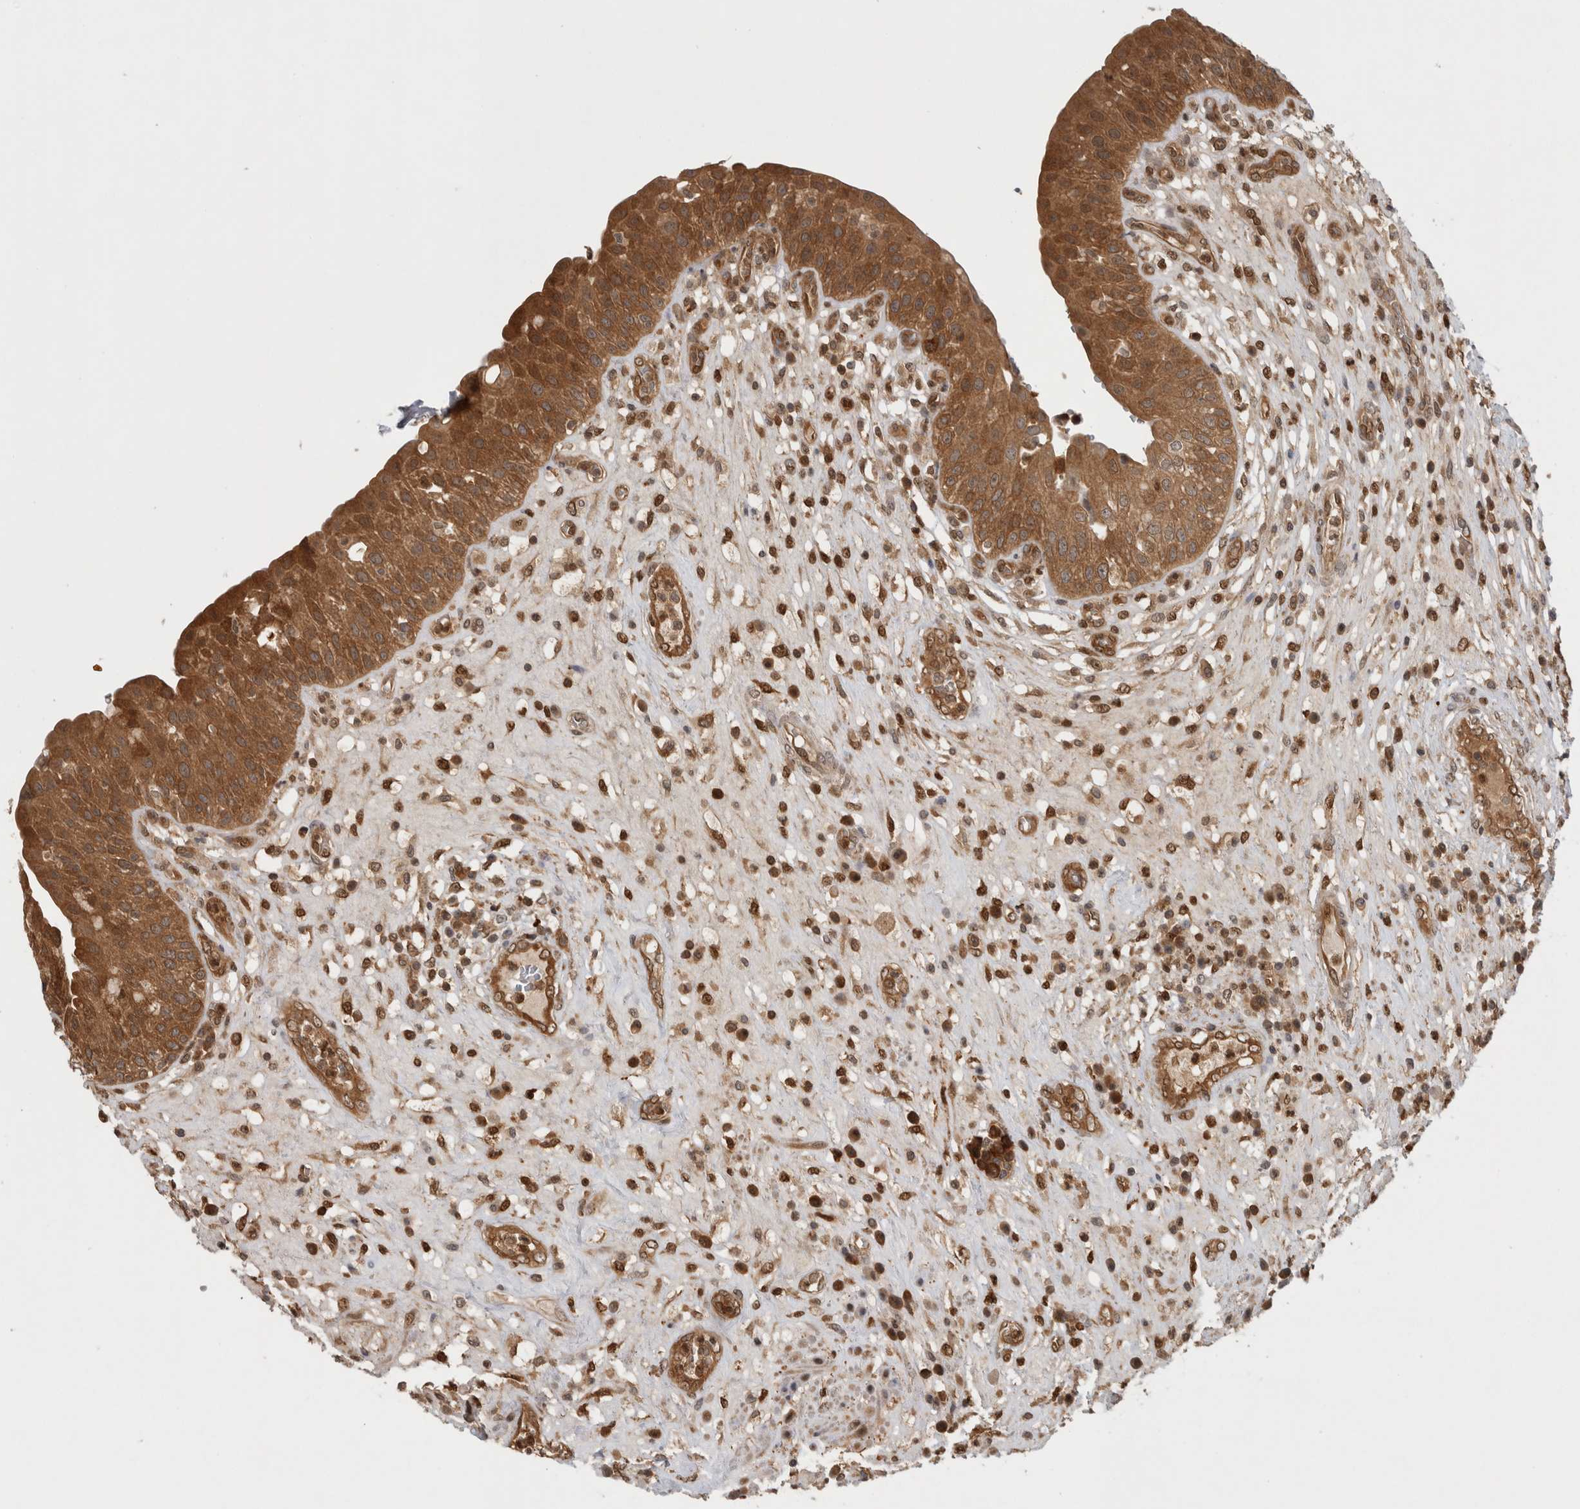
{"staining": {"intensity": "strong", "quantity": ">75%", "location": "cytoplasmic/membranous"}, "tissue": "urinary bladder", "cell_type": "Urothelial cells", "image_type": "normal", "snomed": [{"axis": "morphology", "description": "Normal tissue, NOS"}, {"axis": "topography", "description": "Urinary bladder"}], "caption": "Protein analysis of benign urinary bladder exhibits strong cytoplasmic/membranous expression in about >75% of urothelial cells. The staining was performed using DAB, with brown indicating positive protein expression. Nuclei are stained blue with hematoxylin.", "gene": "ASTN2", "patient": {"sex": "female", "age": 62}}